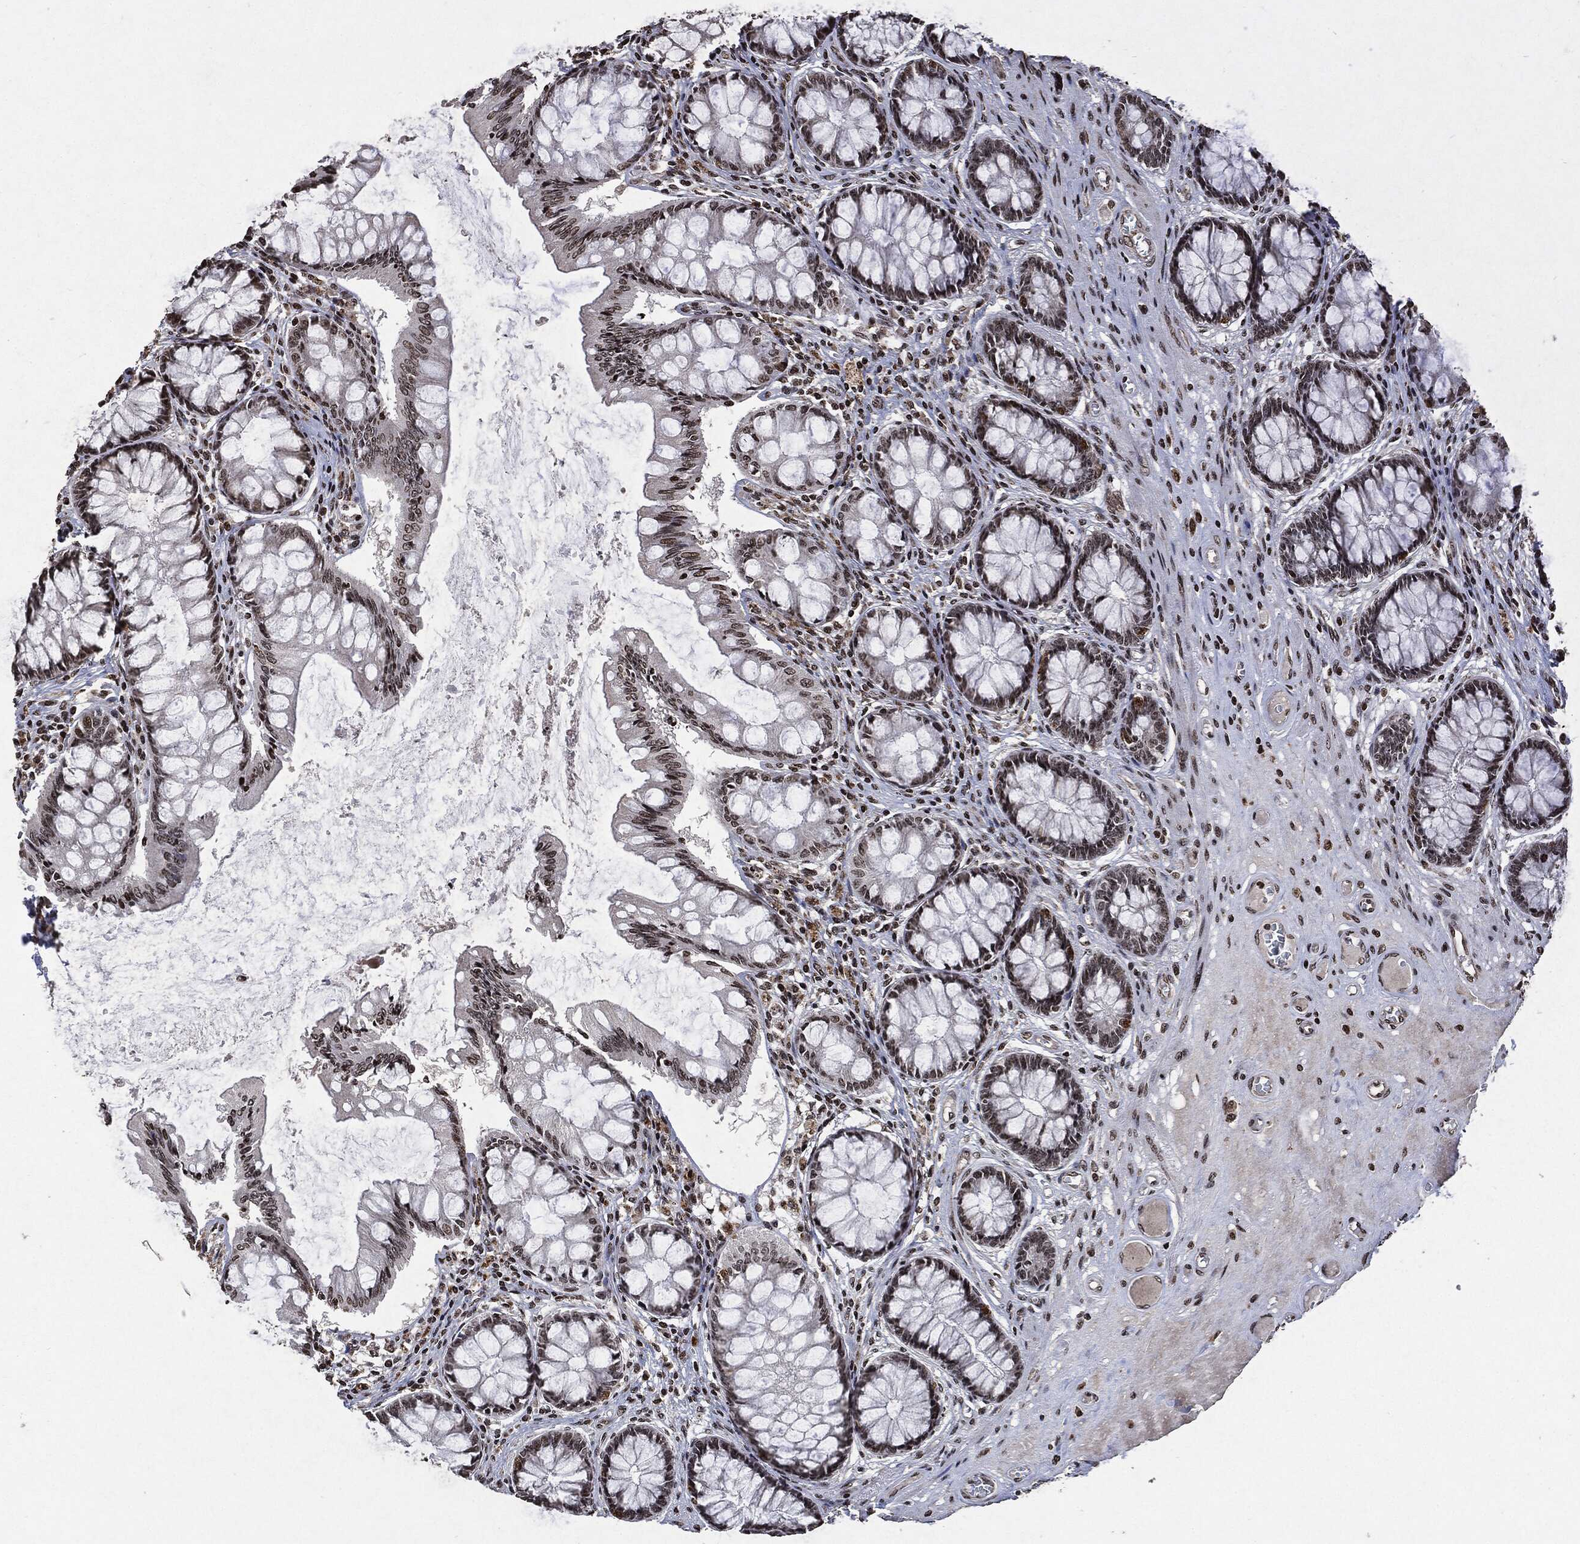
{"staining": {"intensity": "strong", "quantity": ">75%", "location": "nuclear"}, "tissue": "colon", "cell_type": "Endothelial cells", "image_type": "normal", "snomed": [{"axis": "morphology", "description": "Normal tissue, NOS"}, {"axis": "topography", "description": "Colon"}], "caption": "Colon stained for a protein (brown) shows strong nuclear positive positivity in about >75% of endothelial cells.", "gene": "JUN", "patient": {"sex": "female", "age": 65}}